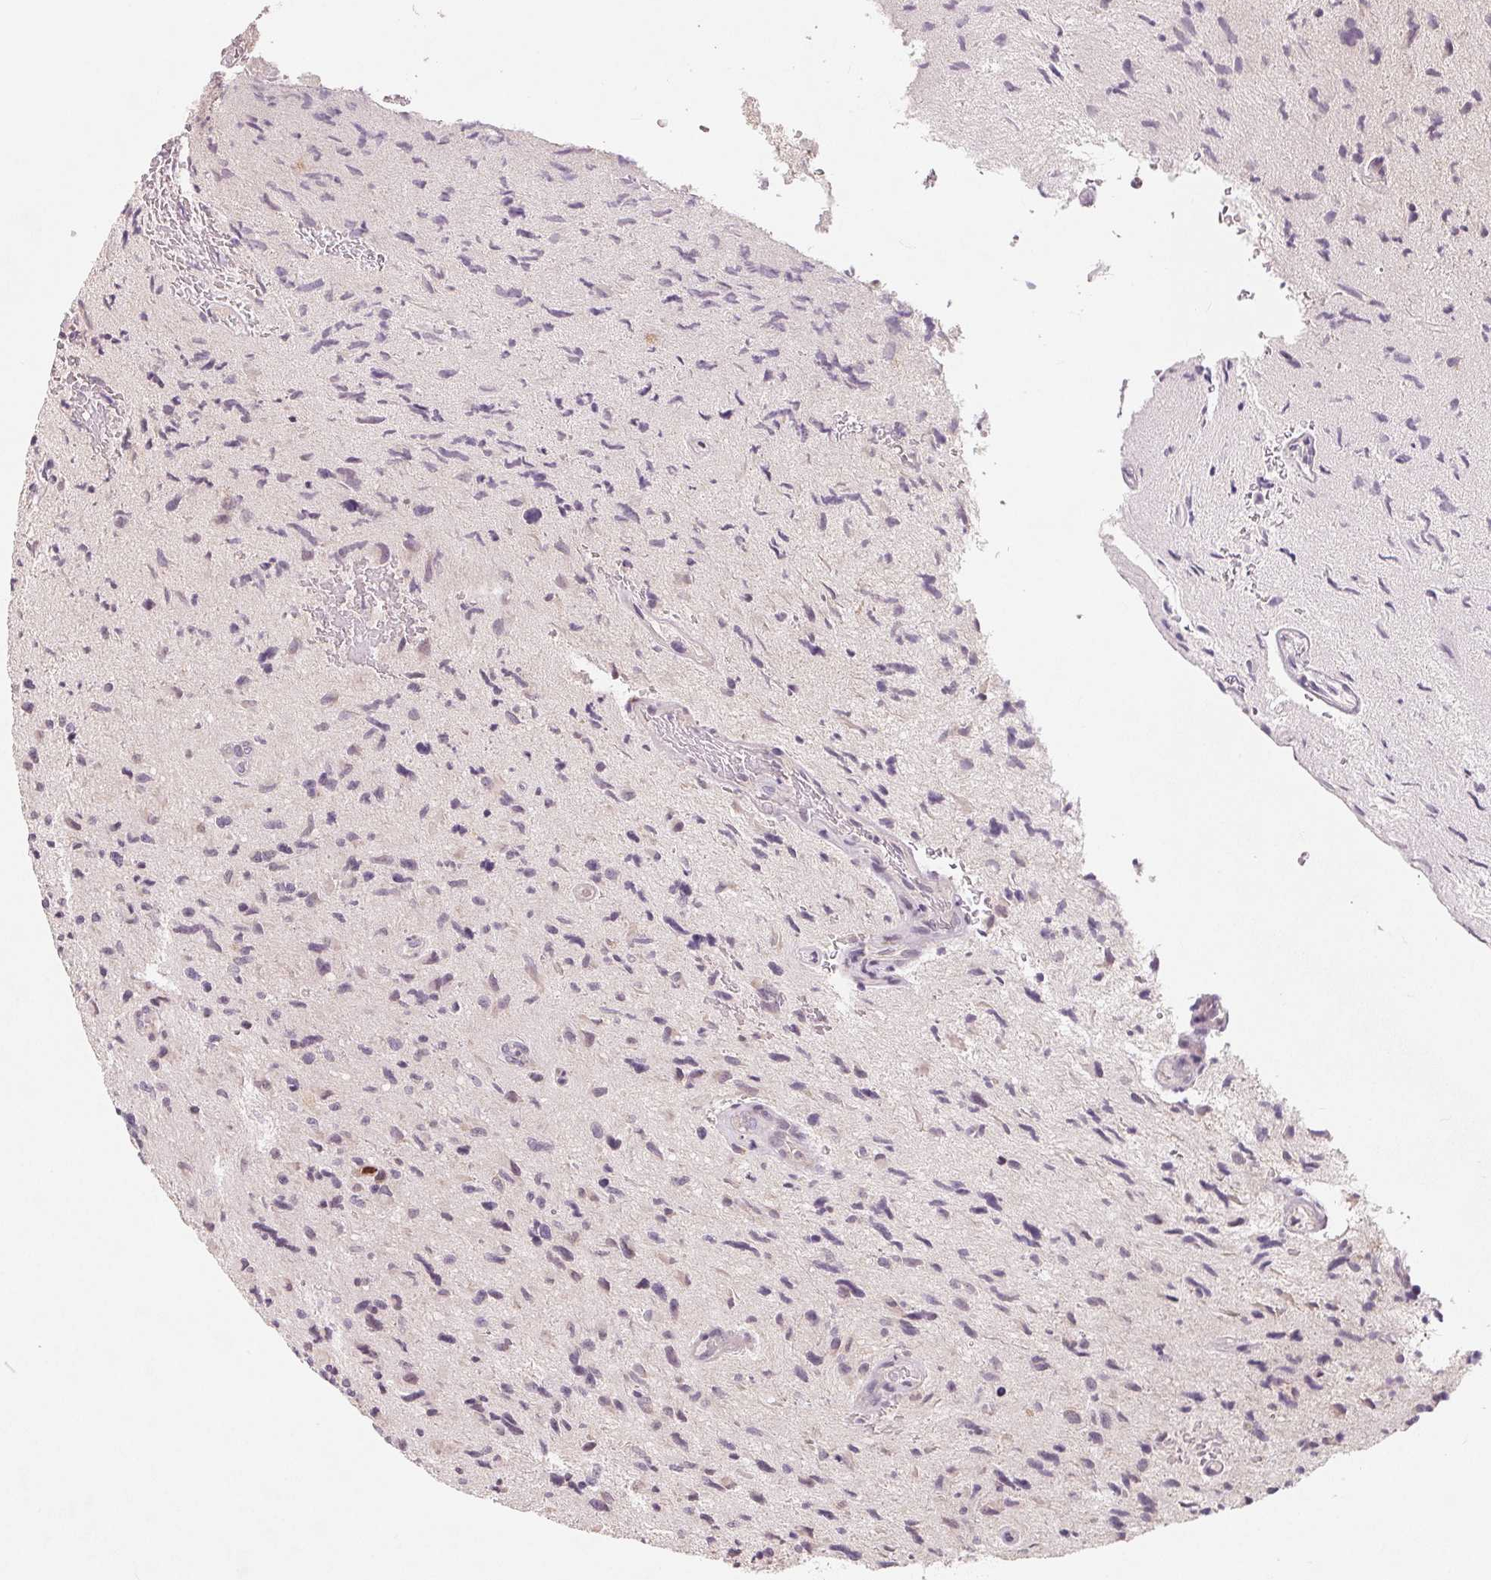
{"staining": {"intensity": "negative", "quantity": "none", "location": "none"}, "tissue": "glioma", "cell_type": "Tumor cells", "image_type": "cancer", "snomed": [{"axis": "morphology", "description": "Glioma, malignant, High grade"}, {"axis": "topography", "description": "Brain"}], "caption": "The IHC image has no significant expression in tumor cells of malignant glioma (high-grade) tissue.", "gene": "AQP8", "patient": {"sex": "male", "age": 54}}